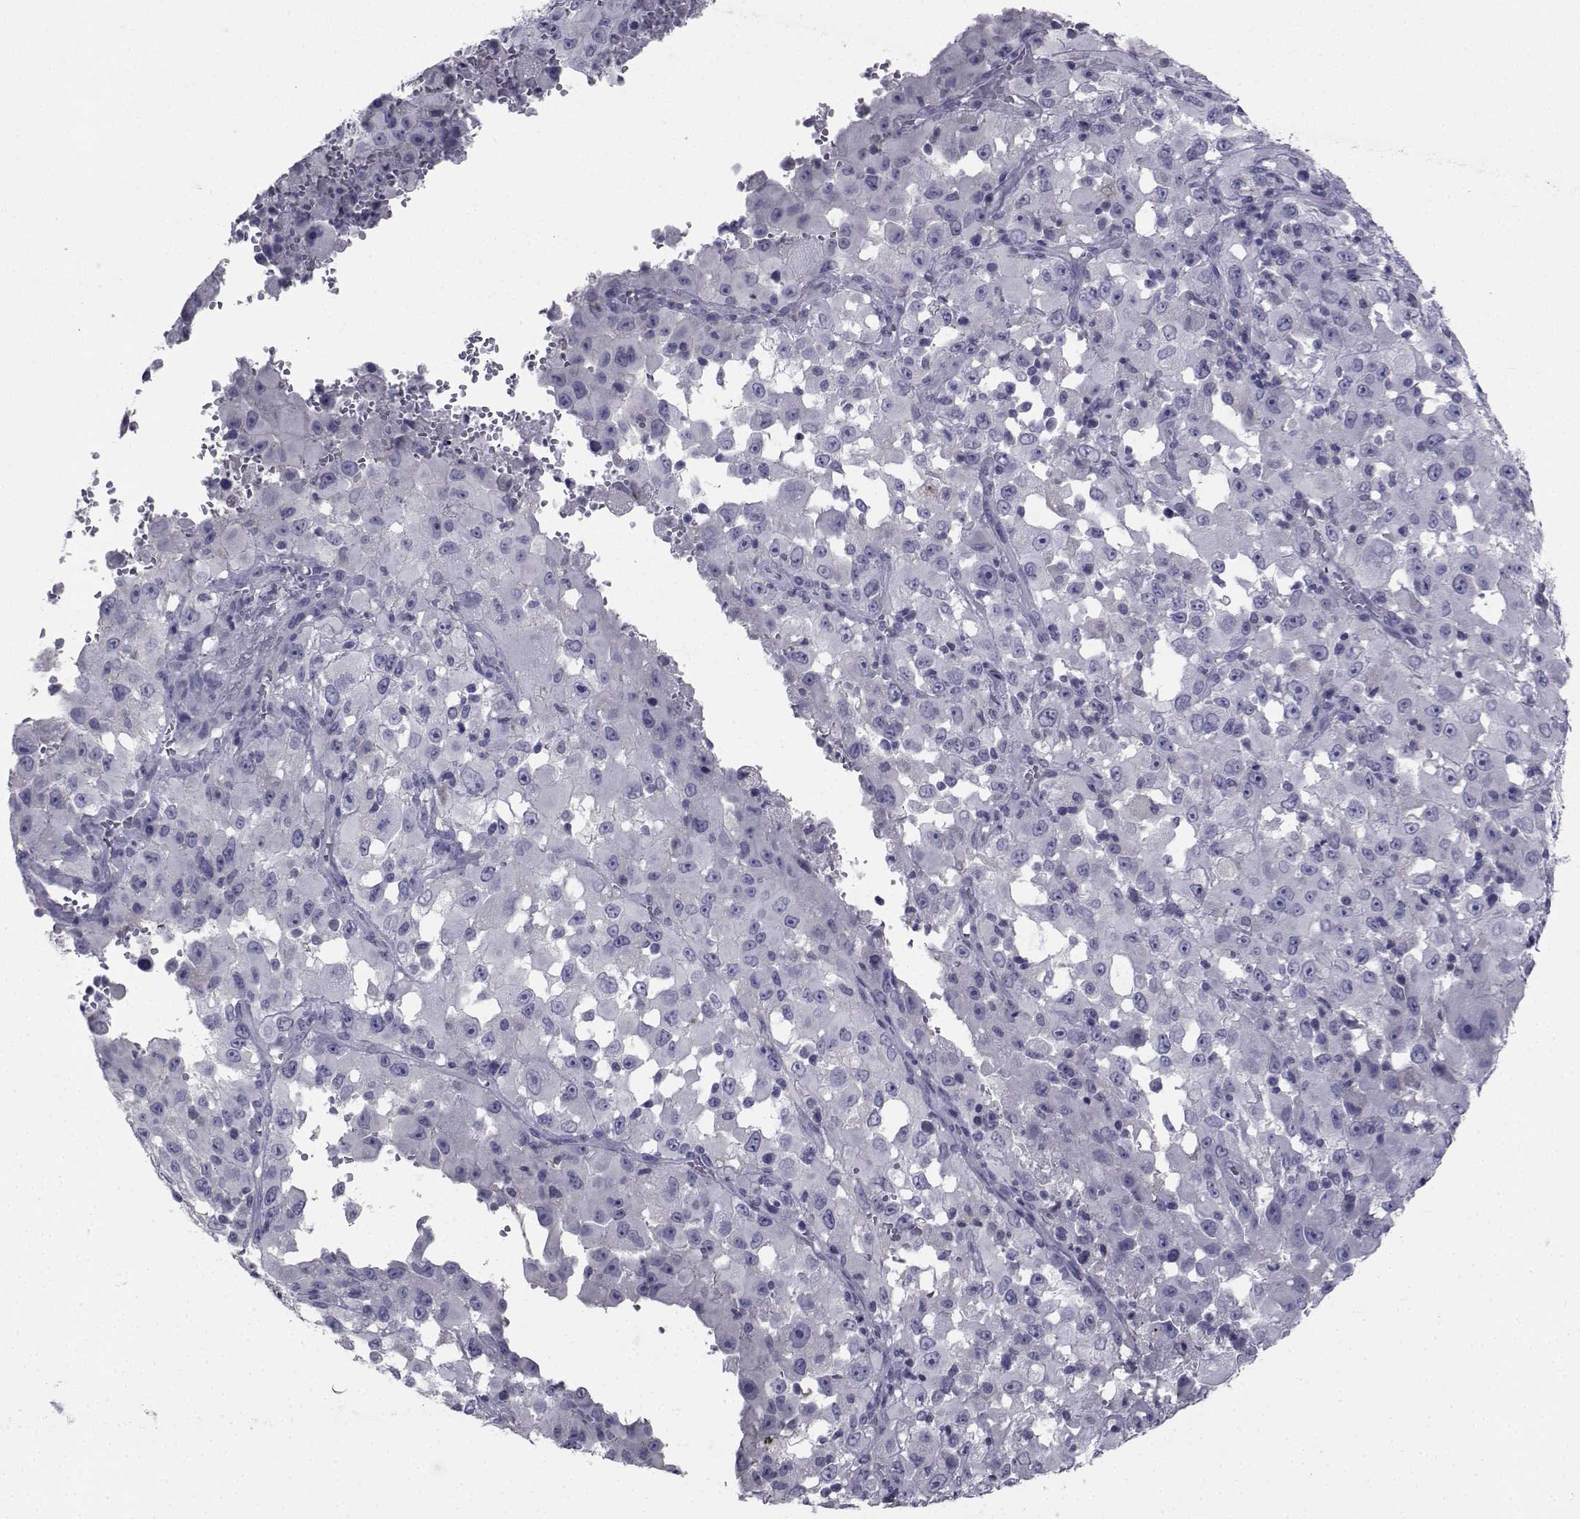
{"staining": {"intensity": "negative", "quantity": "none", "location": "none"}, "tissue": "melanoma", "cell_type": "Tumor cells", "image_type": "cancer", "snomed": [{"axis": "morphology", "description": "Malignant melanoma, Metastatic site"}, {"axis": "topography", "description": "Soft tissue"}], "caption": "Tumor cells are negative for brown protein staining in malignant melanoma (metastatic site).", "gene": "CHRNA1", "patient": {"sex": "male", "age": 50}}